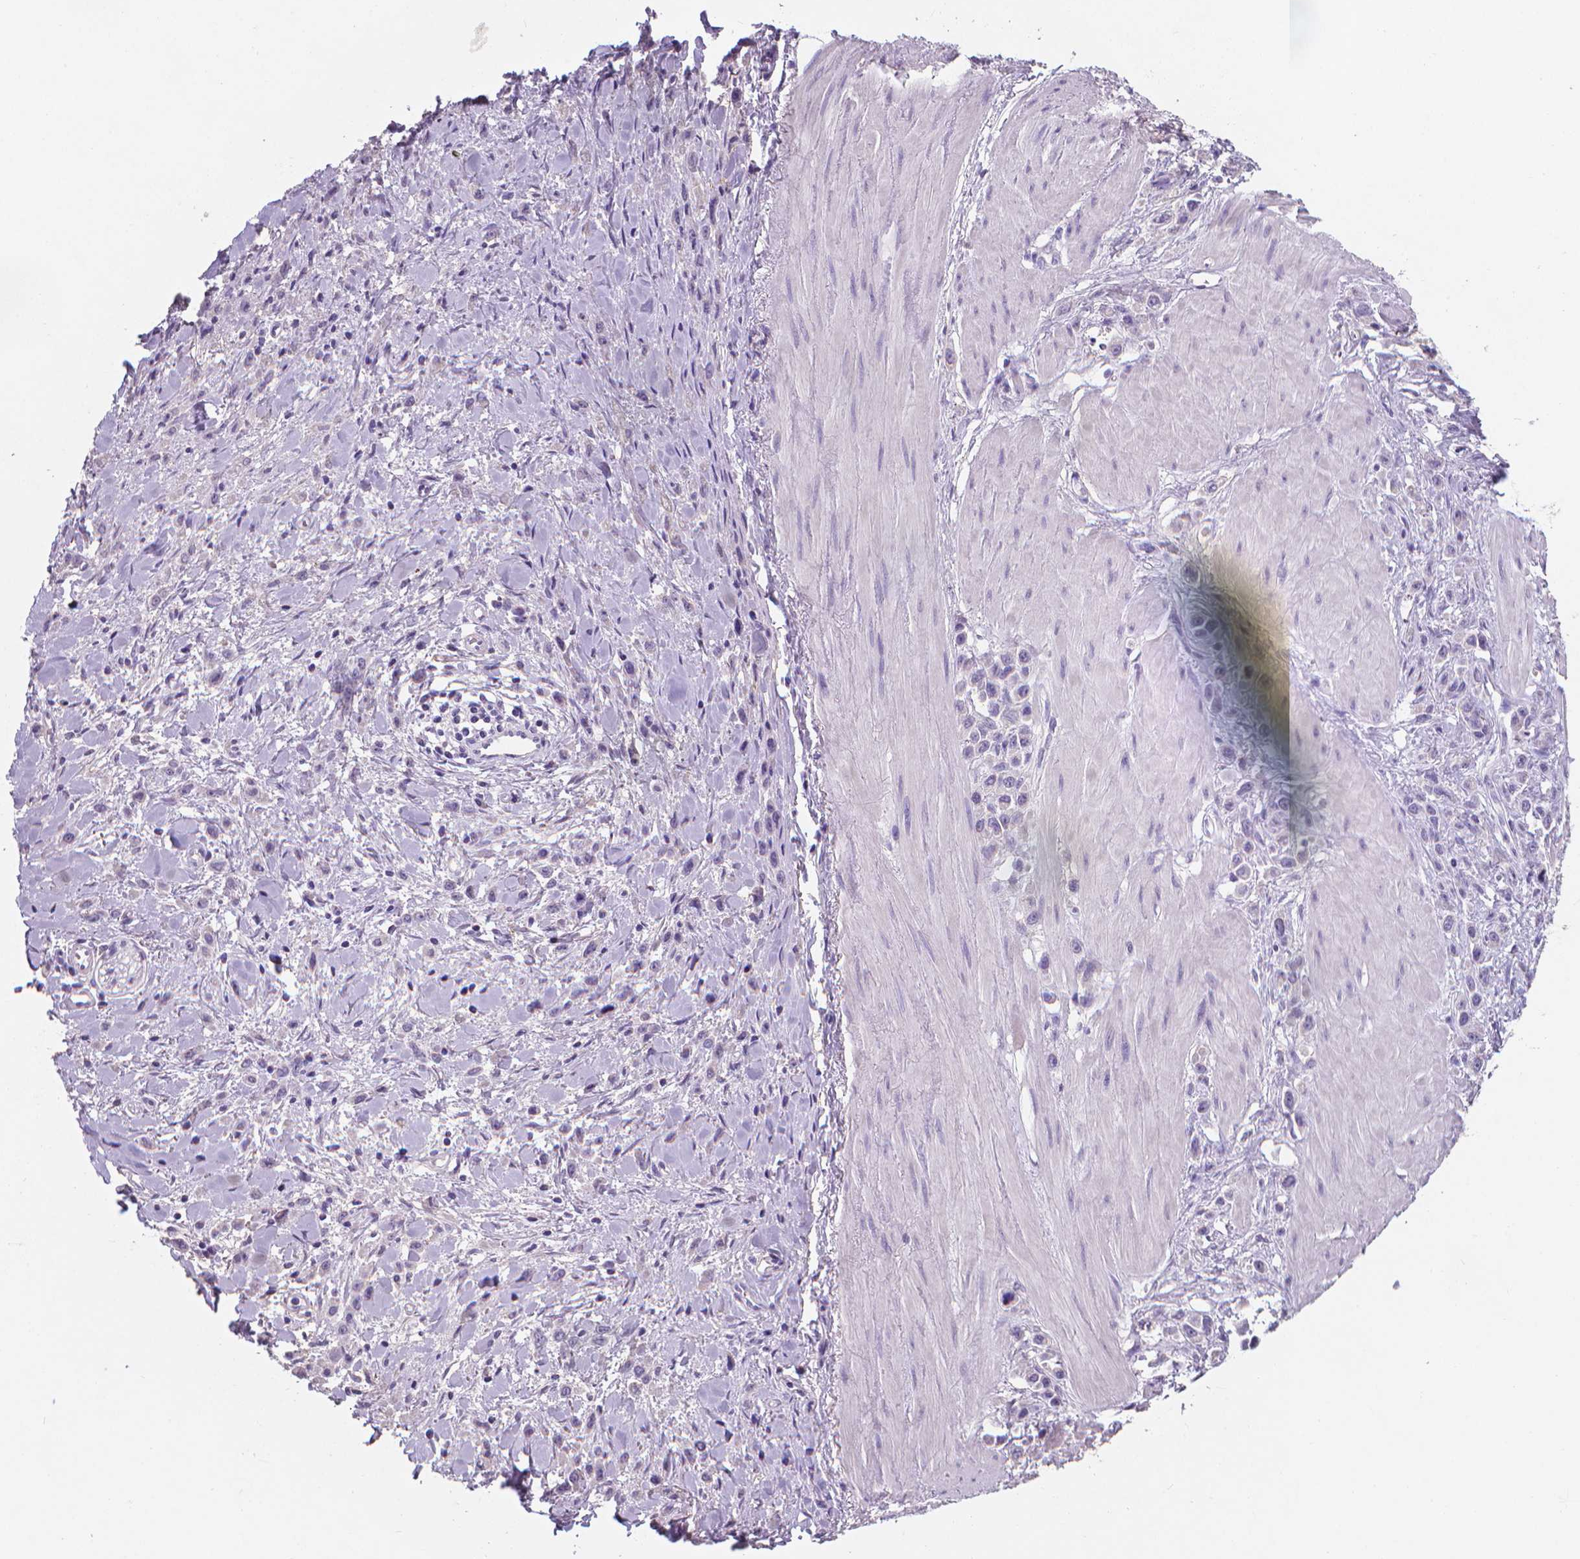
{"staining": {"intensity": "negative", "quantity": "none", "location": "none"}, "tissue": "stomach cancer", "cell_type": "Tumor cells", "image_type": "cancer", "snomed": [{"axis": "morphology", "description": "Adenocarcinoma, NOS"}, {"axis": "topography", "description": "Stomach"}], "caption": "Immunohistochemical staining of human stomach adenocarcinoma exhibits no significant staining in tumor cells.", "gene": "XPNPEP2", "patient": {"sex": "male", "age": 47}}